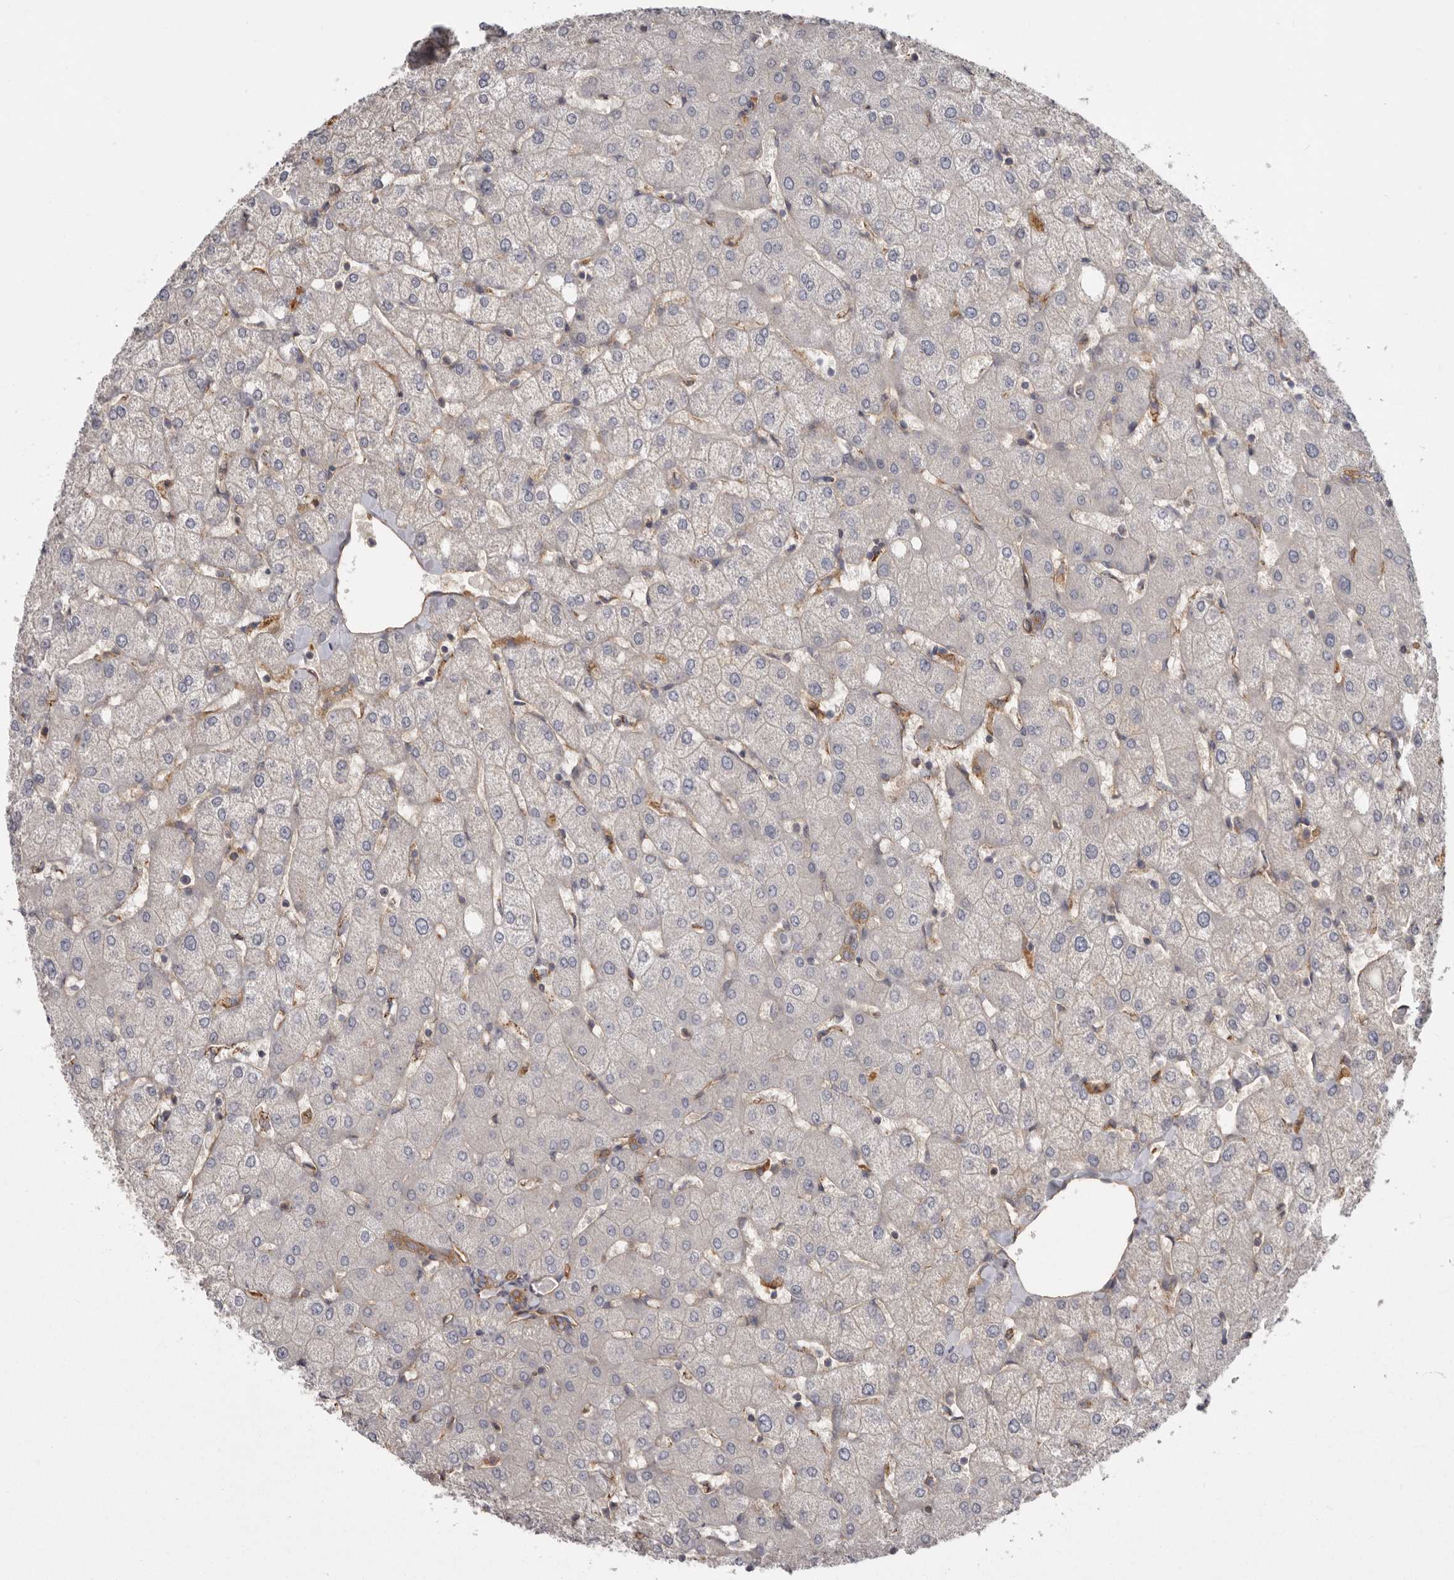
{"staining": {"intensity": "moderate", "quantity": ">75%", "location": "cytoplasmic/membranous"}, "tissue": "liver", "cell_type": "Cholangiocytes", "image_type": "normal", "snomed": [{"axis": "morphology", "description": "Normal tissue, NOS"}, {"axis": "topography", "description": "Liver"}], "caption": "Immunohistochemical staining of normal human liver displays medium levels of moderate cytoplasmic/membranous staining in approximately >75% of cholangiocytes.", "gene": "ENAH", "patient": {"sex": "female", "age": 54}}